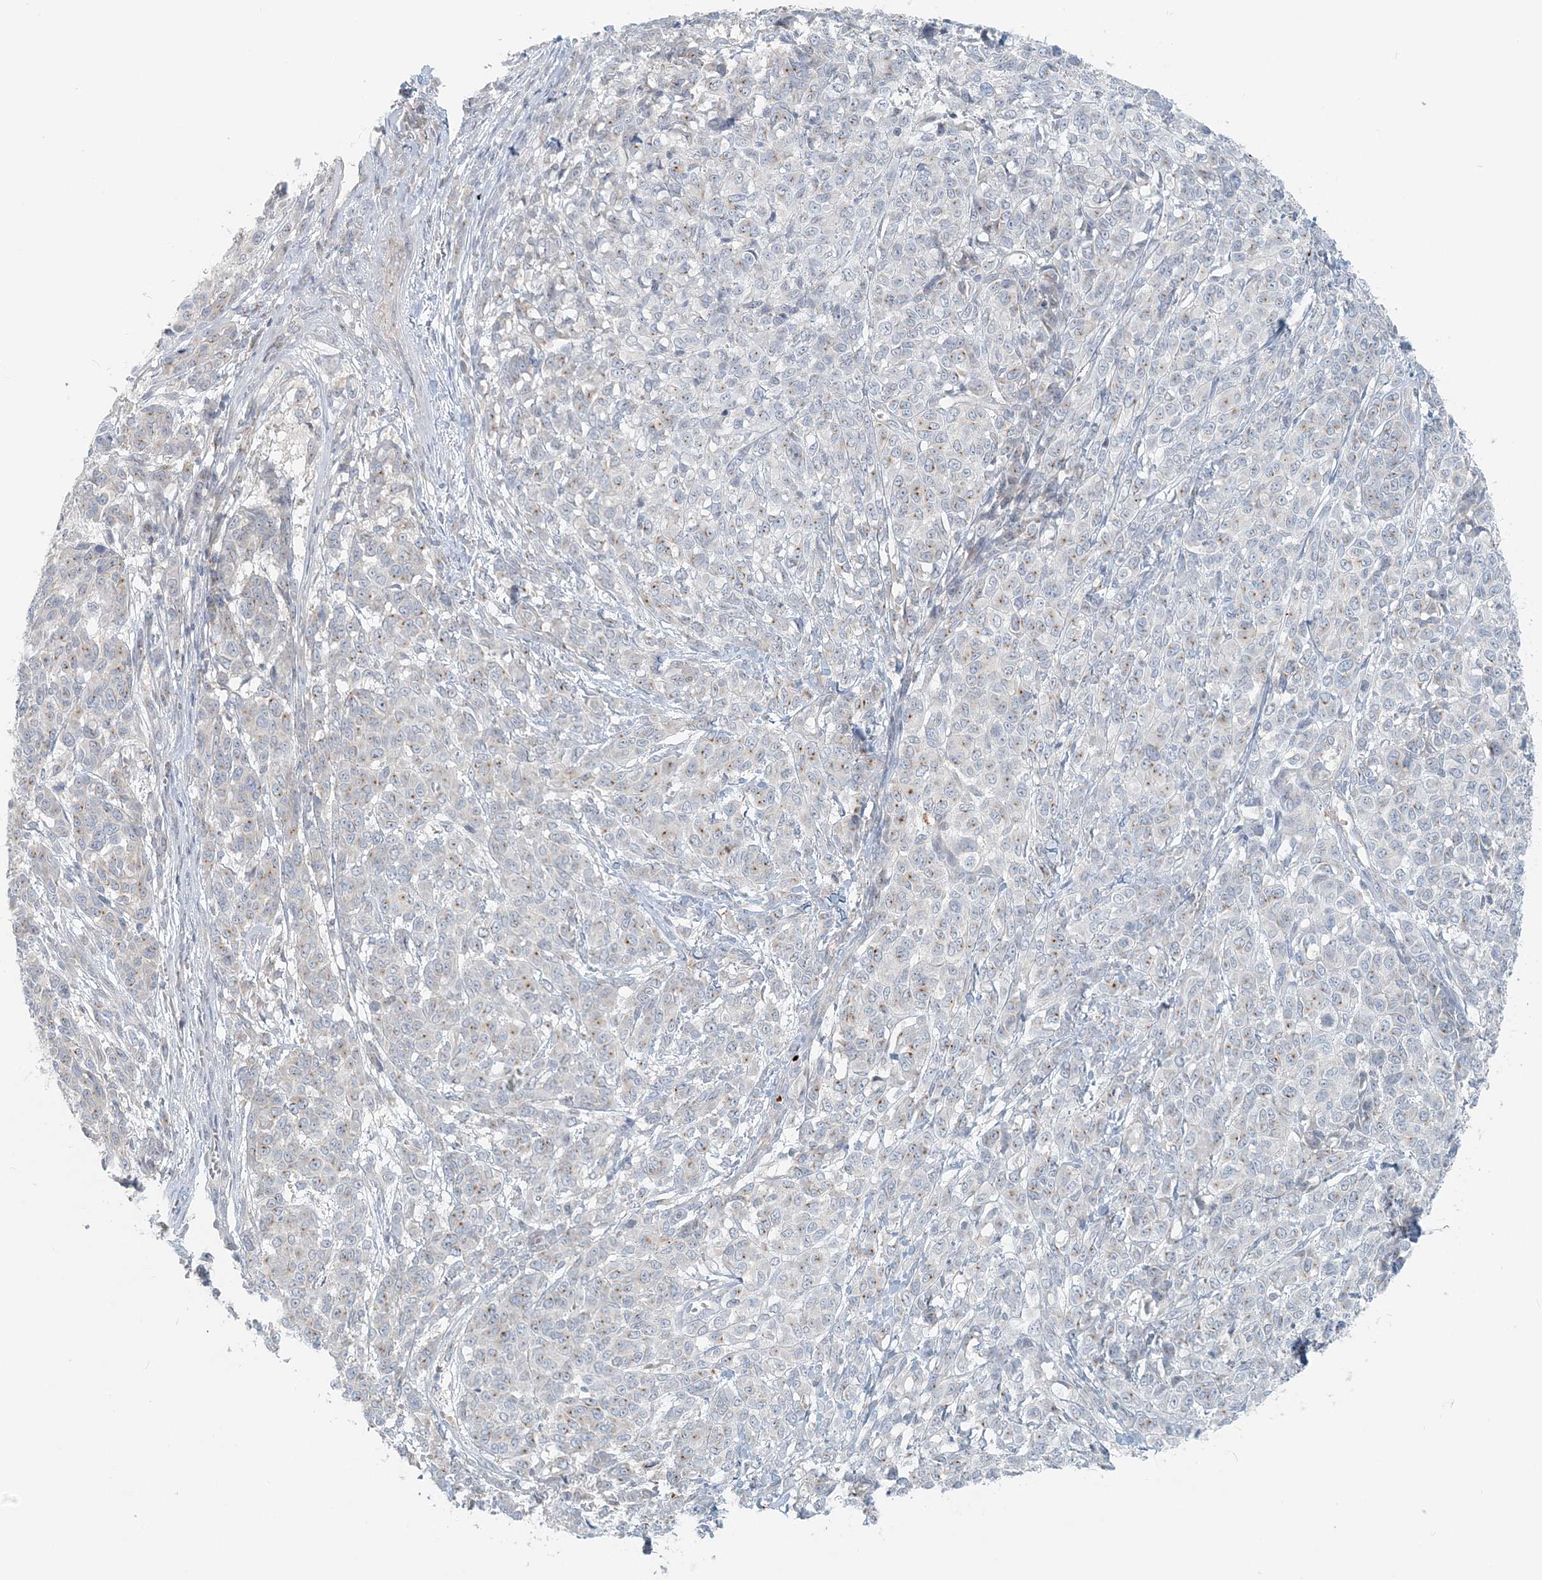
{"staining": {"intensity": "negative", "quantity": "none", "location": "none"}, "tissue": "melanoma", "cell_type": "Tumor cells", "image_type": "cancer", "snomed": [{"axis": "morphology", "description": "Malignant melanoma, NOS"}, {"axis": "topography", "description": "Skin"}], "caption": "Malignant melanoma was stained to show a protein in brown. There is no significant staining in tumor cells.", "gene": "NAA11", "patient": {"sex": "male", "age": 49}}